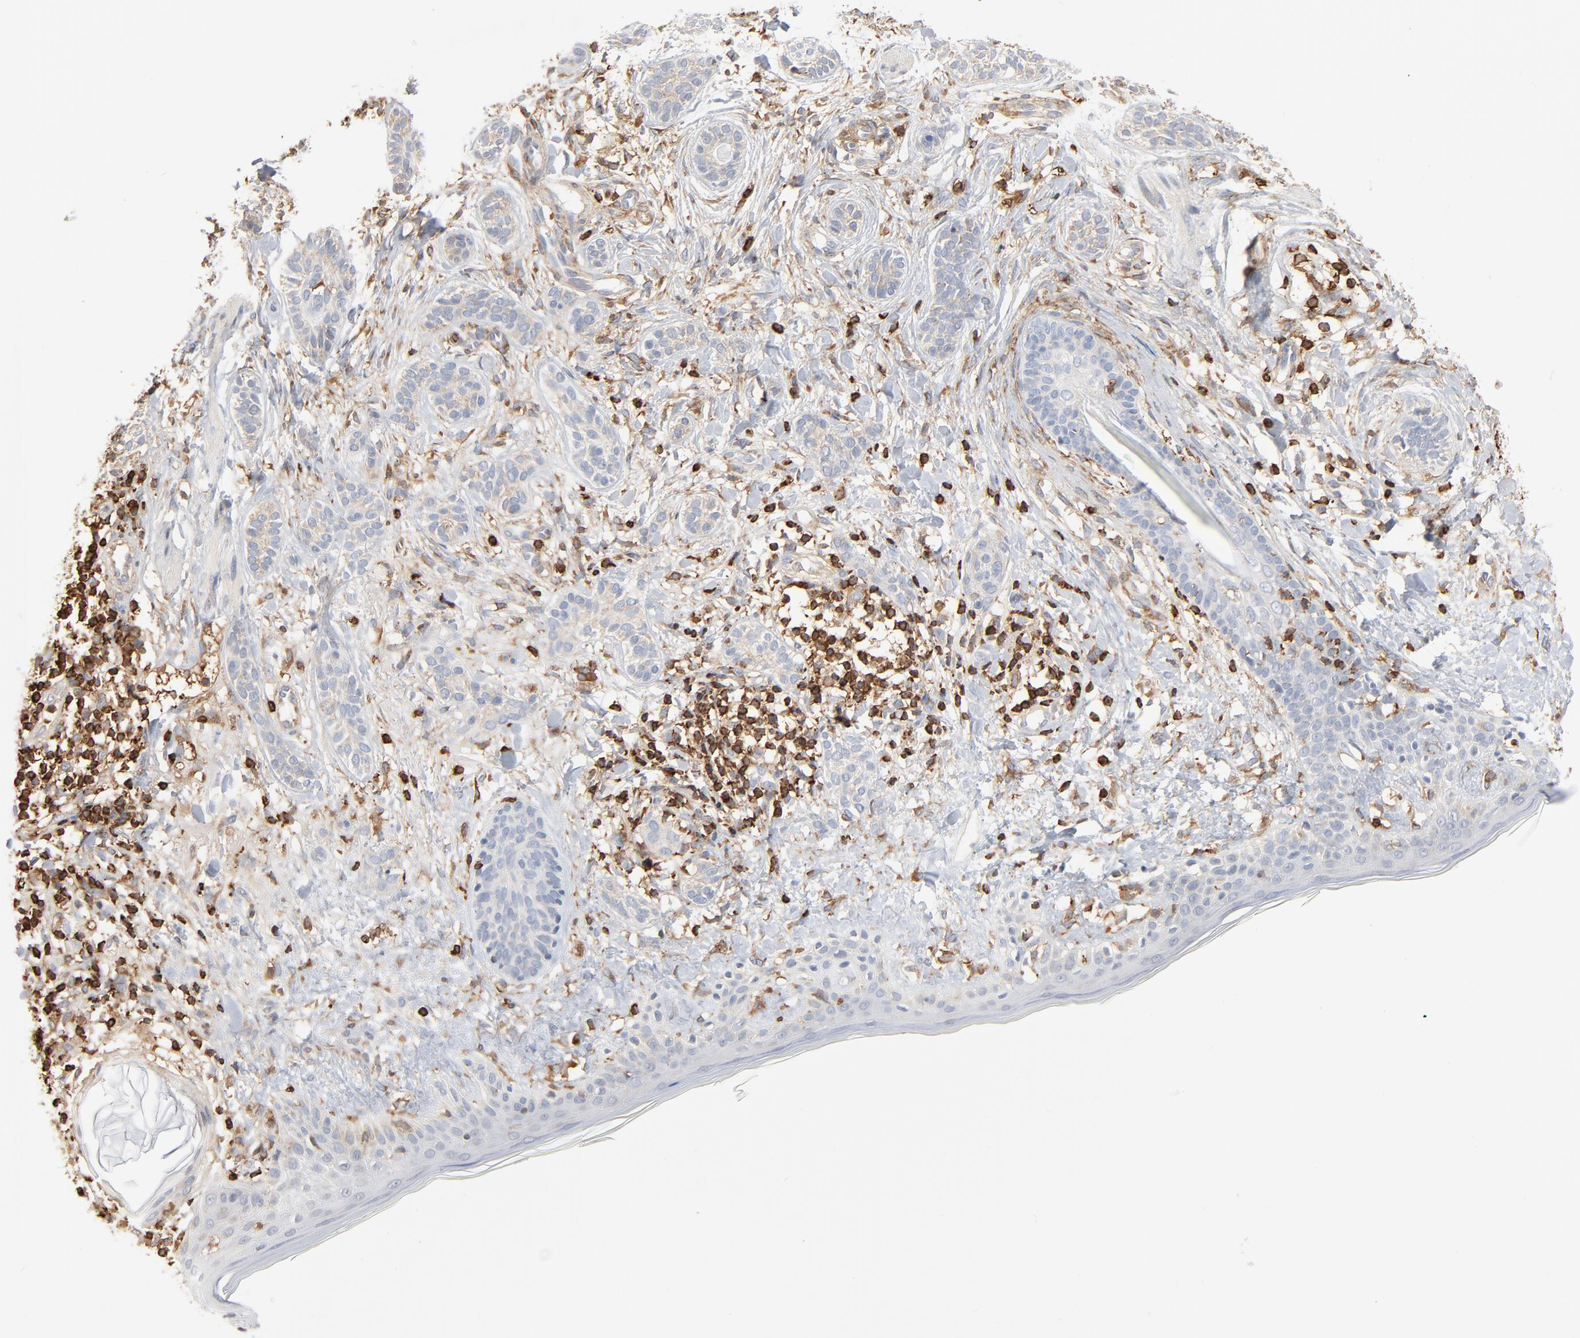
{"staining": {"intensity": "negative", "quantity": "none", "location": "none"}, "tissue": "skin cancer", "cell_type": "Tumor cells", "image_type": "cancer", "snomed": [{"axis": "morphology", "description": "Normal tissue, NOS"}, {"axis": "morphology", "description": "Basal cell carcinoma"}, {"axis": "topography", "description": "Skin"}], "caption": "The micrograph reveals no significant positivity in tumor cells of skin cancer (basal cell carcinoma).", "gene": "SH3KBP1", "patient": {"sex": "male", "age": 63}}